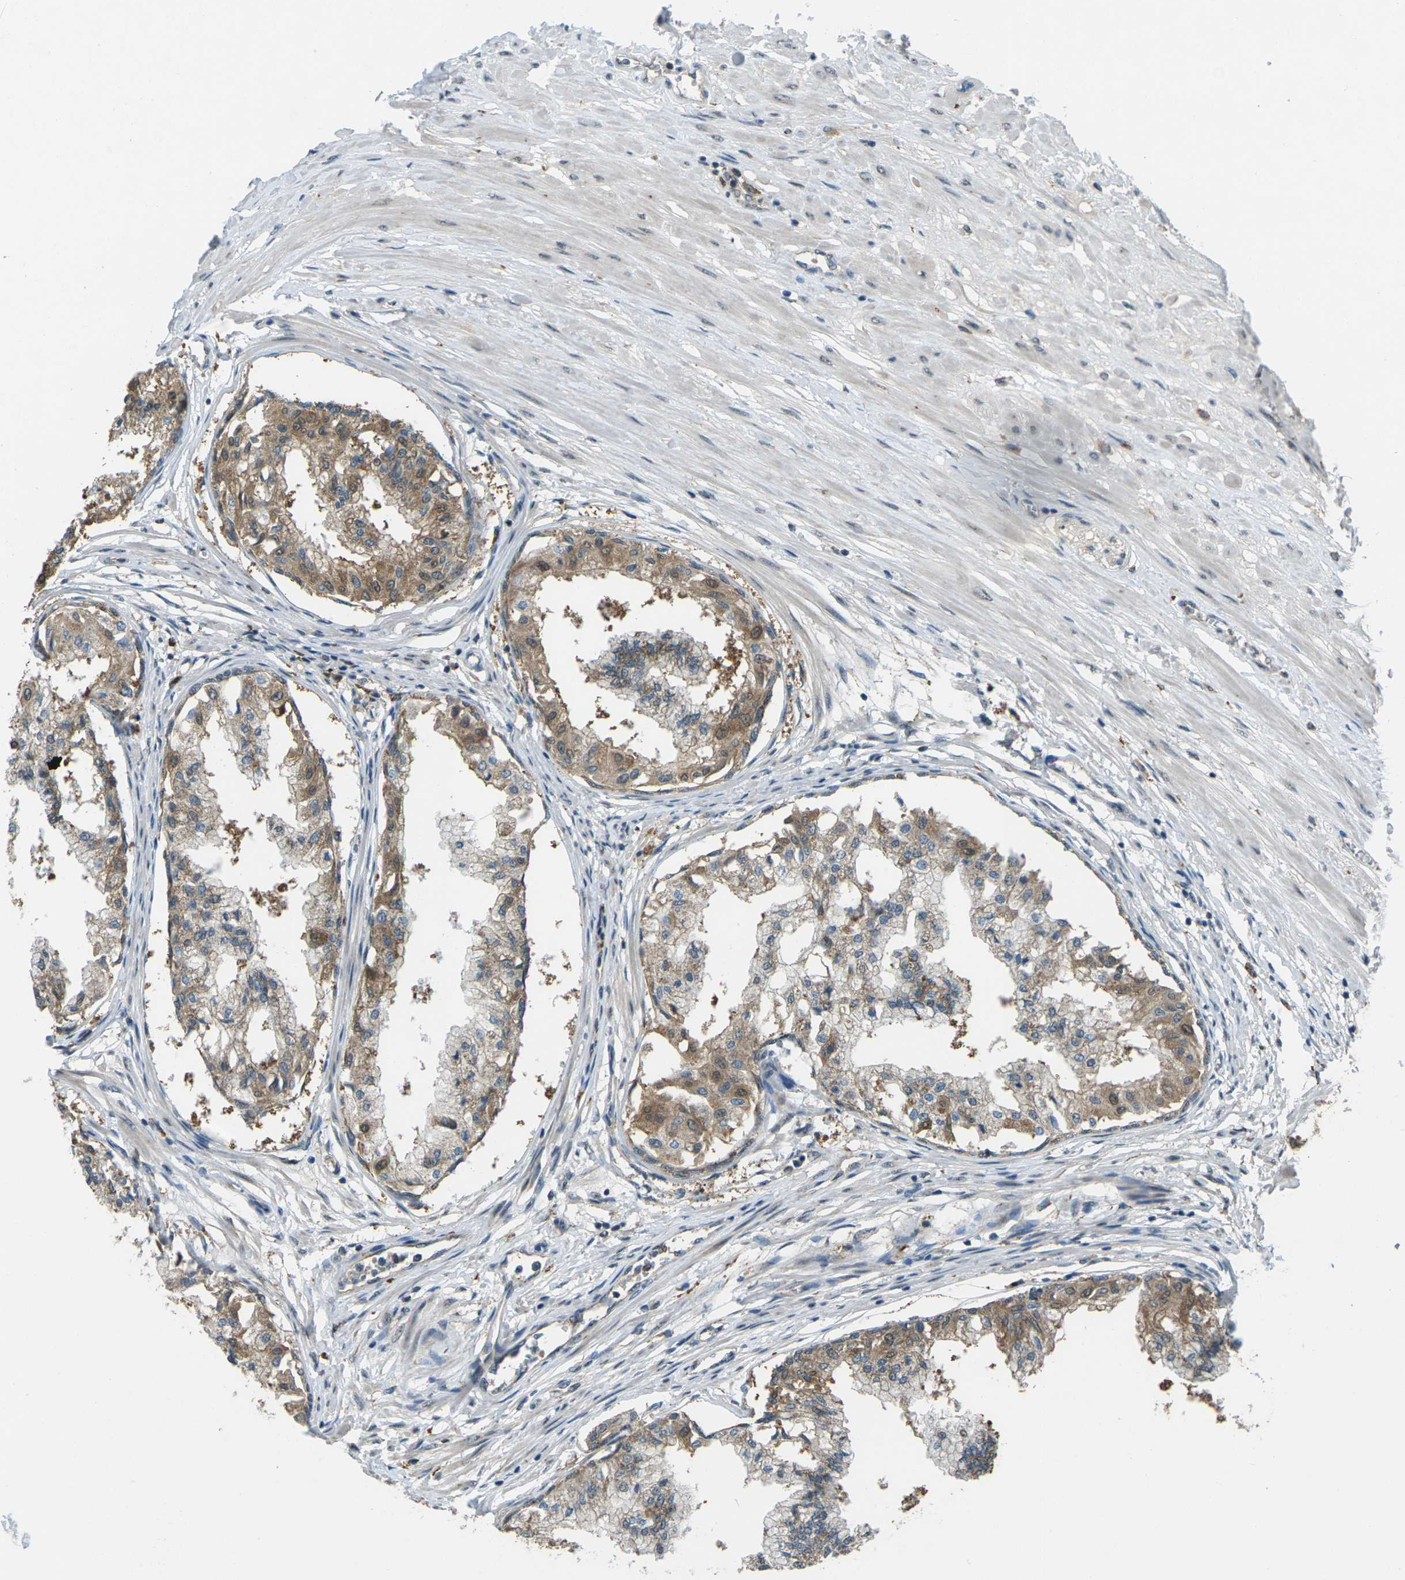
{"staining": {"intensity": "moderate", "quantity": "25%-75%", "location": "cytoplasmic/membranous"}, "tissue": "prostate", "cell_type": "Glandular cells", "image_type": "normal", "snomed": [{"axis": "morphology", "description": "Normal tissue, NOS"}, {"axis": "topography", "description": "Prostate"}, {"axis": "topography", "description": "Seminal veicle"}], "caption": "Immunohistochemistry image of benign prostate: prostate stained using immunohistochemistry (IHC) displays medium levels of moderate protein expression localized specifically in the cytoplasmic/membranous of glandular cells, appearing as a cytoplasmic/membranous brown color.", "gene": "SLC31A2", "patient": {"sex": "male", "age": 60}}